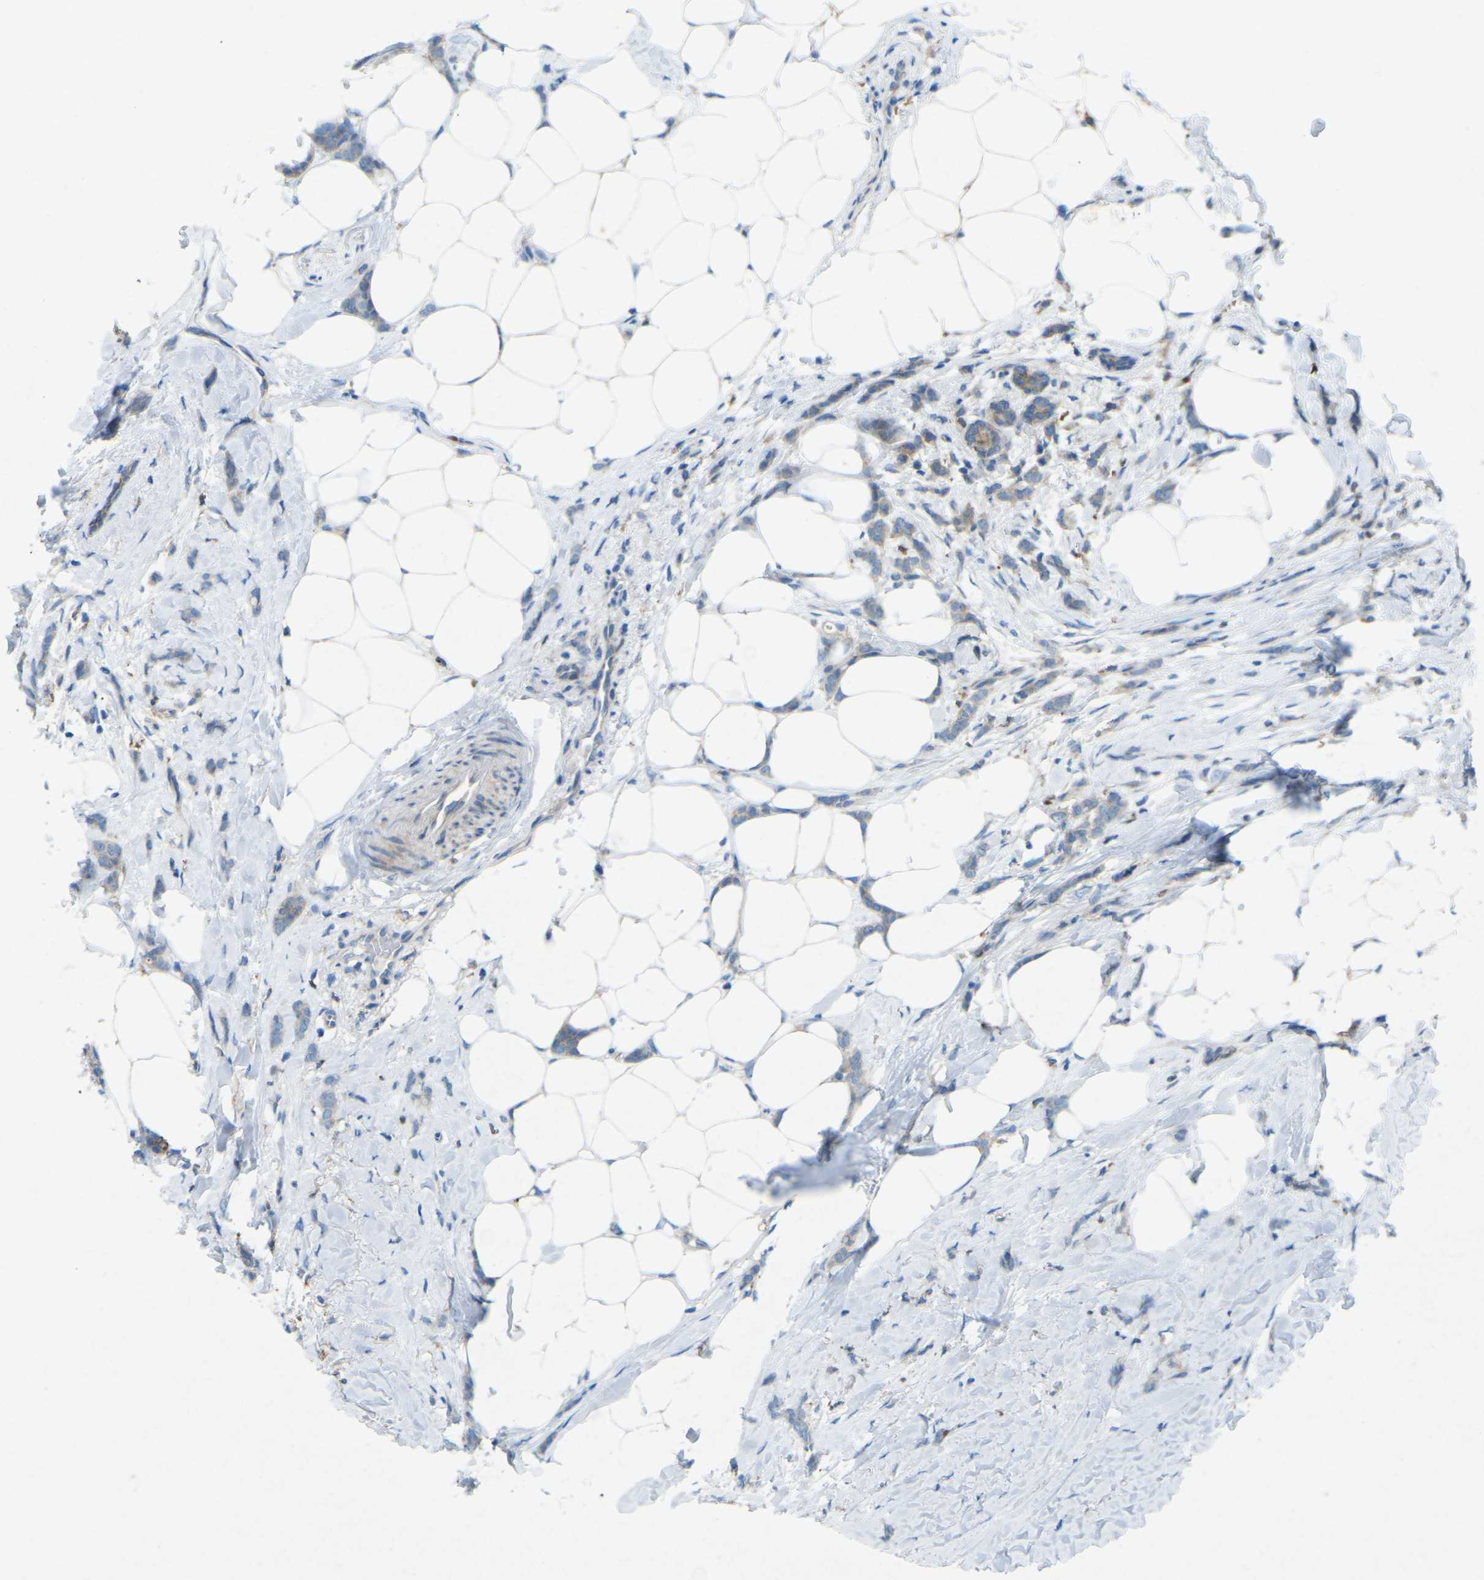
{"staining": {"intensity": "weak", "quantity": ">75%", "location": "cytoplasmic/membranous"}, "tissue": "breast cancer", "cell_type": "Tumor cells", "image_type": "cancer", "snomed": [{"axis": "morphology", "description": "Lobular carcinoma, in situ"}, {"axis": "morphology", "description": "Lobular carcinoma"}, {"axis": "topography", "description": "Breast"}], "caption": "Weak cytoplasmic/membranous protein positivity is present in approximately >75% of tumor cells in lobular carcinoma in situ (breast).", "gene": "STK11", "patient": {"sex": "female", "age": 41}}